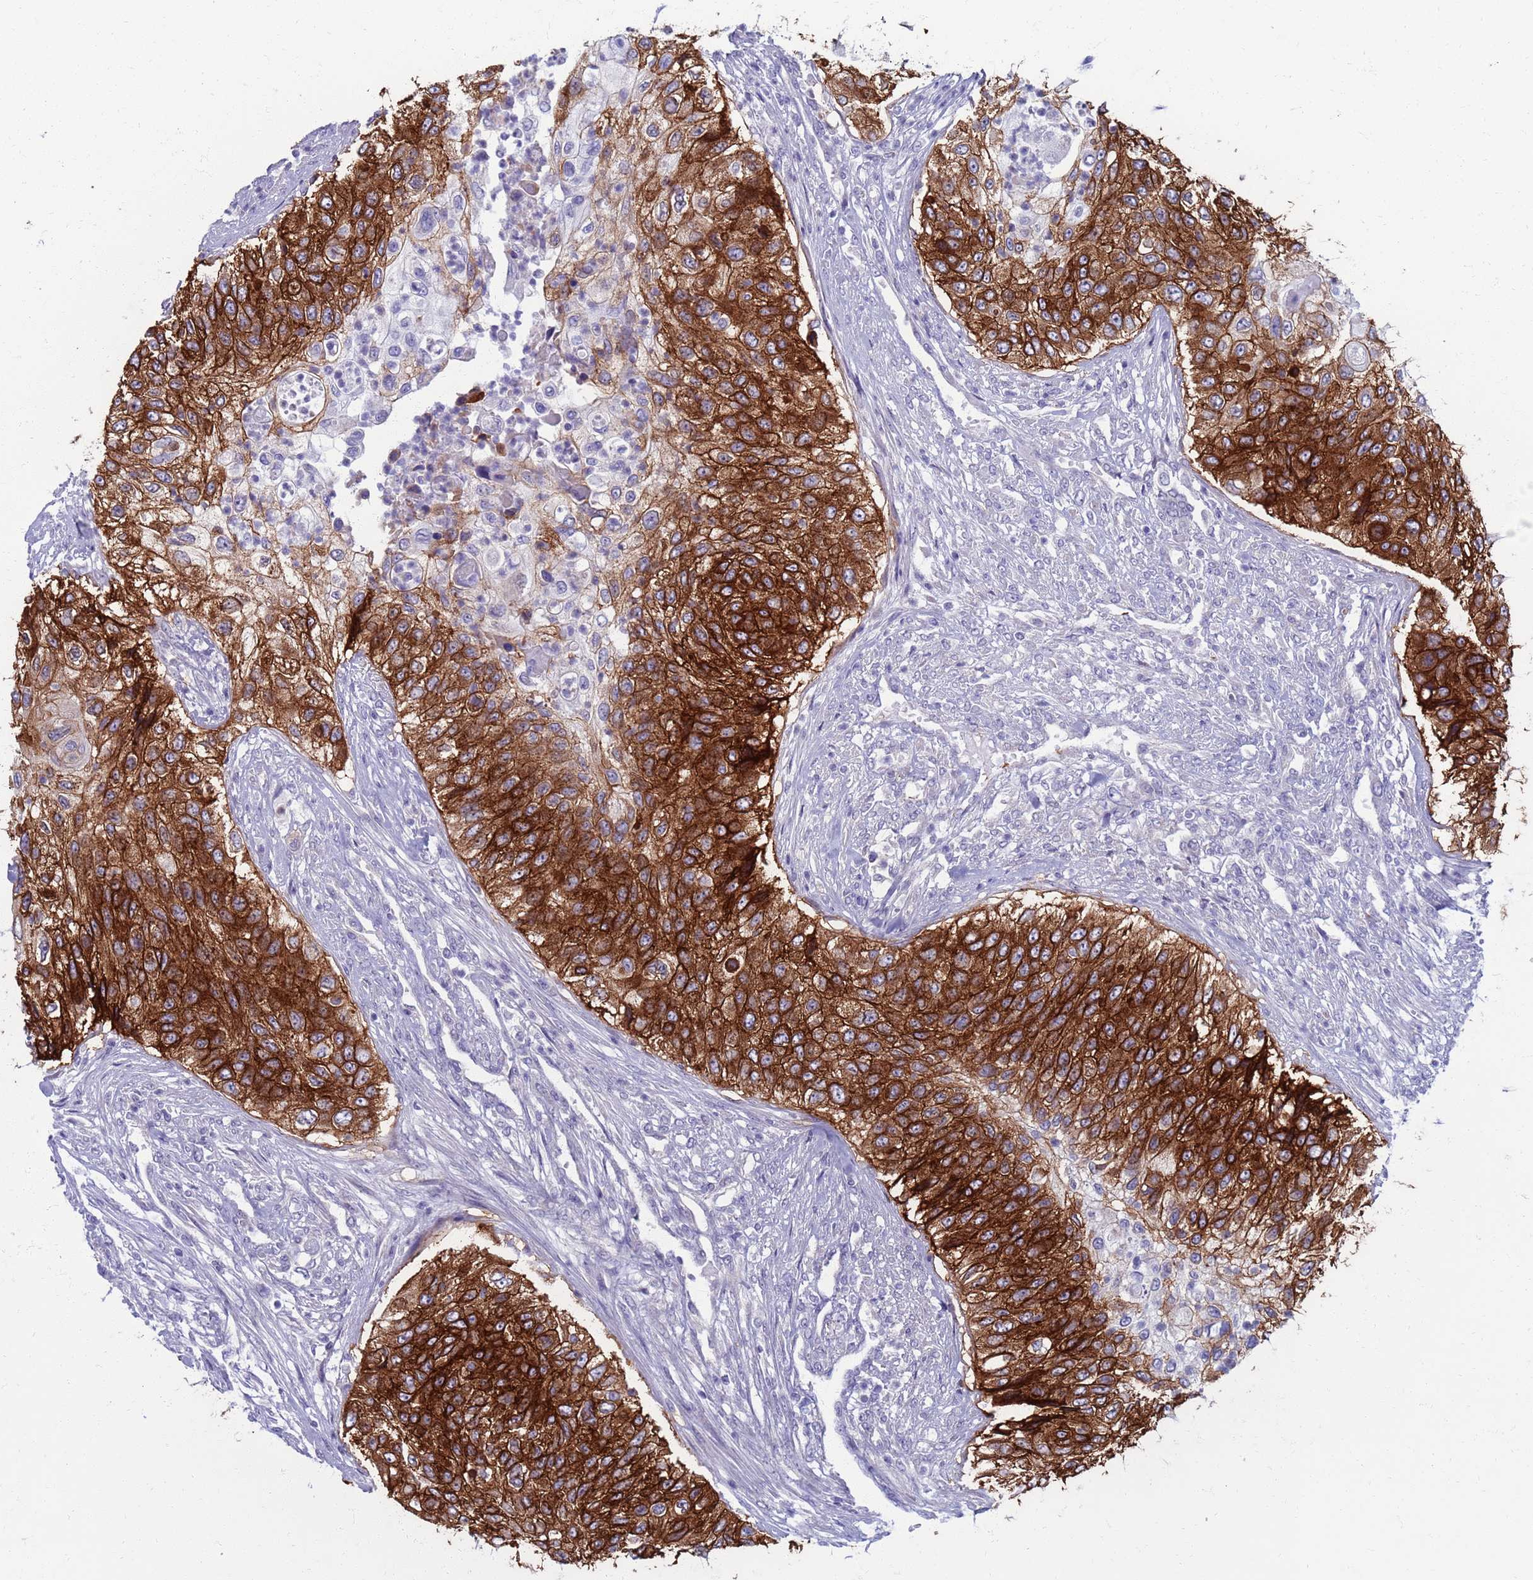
{"staining": {"intensity": "strong", "quantity": ">75%", "location": "cytoplasmic/membranous"}, "tissue": "urothelial cancer", "cell_type": "Tumor cells", "image_type": "cancer", "snomed": [{"axis": "morphology", "description": "Urothelial carcinoma, High grade"}, {"axis": "topography", "description": "Urinary bladder"}], "caption": "Urothelial cancer stained with DAB immunohistochemistry exhibits high levels of strong cytoplasmic/membranous positivity in about >75% of tumor cells.", "gene": "CLCA2", "patient": {"sex": "female", "age": 60}}